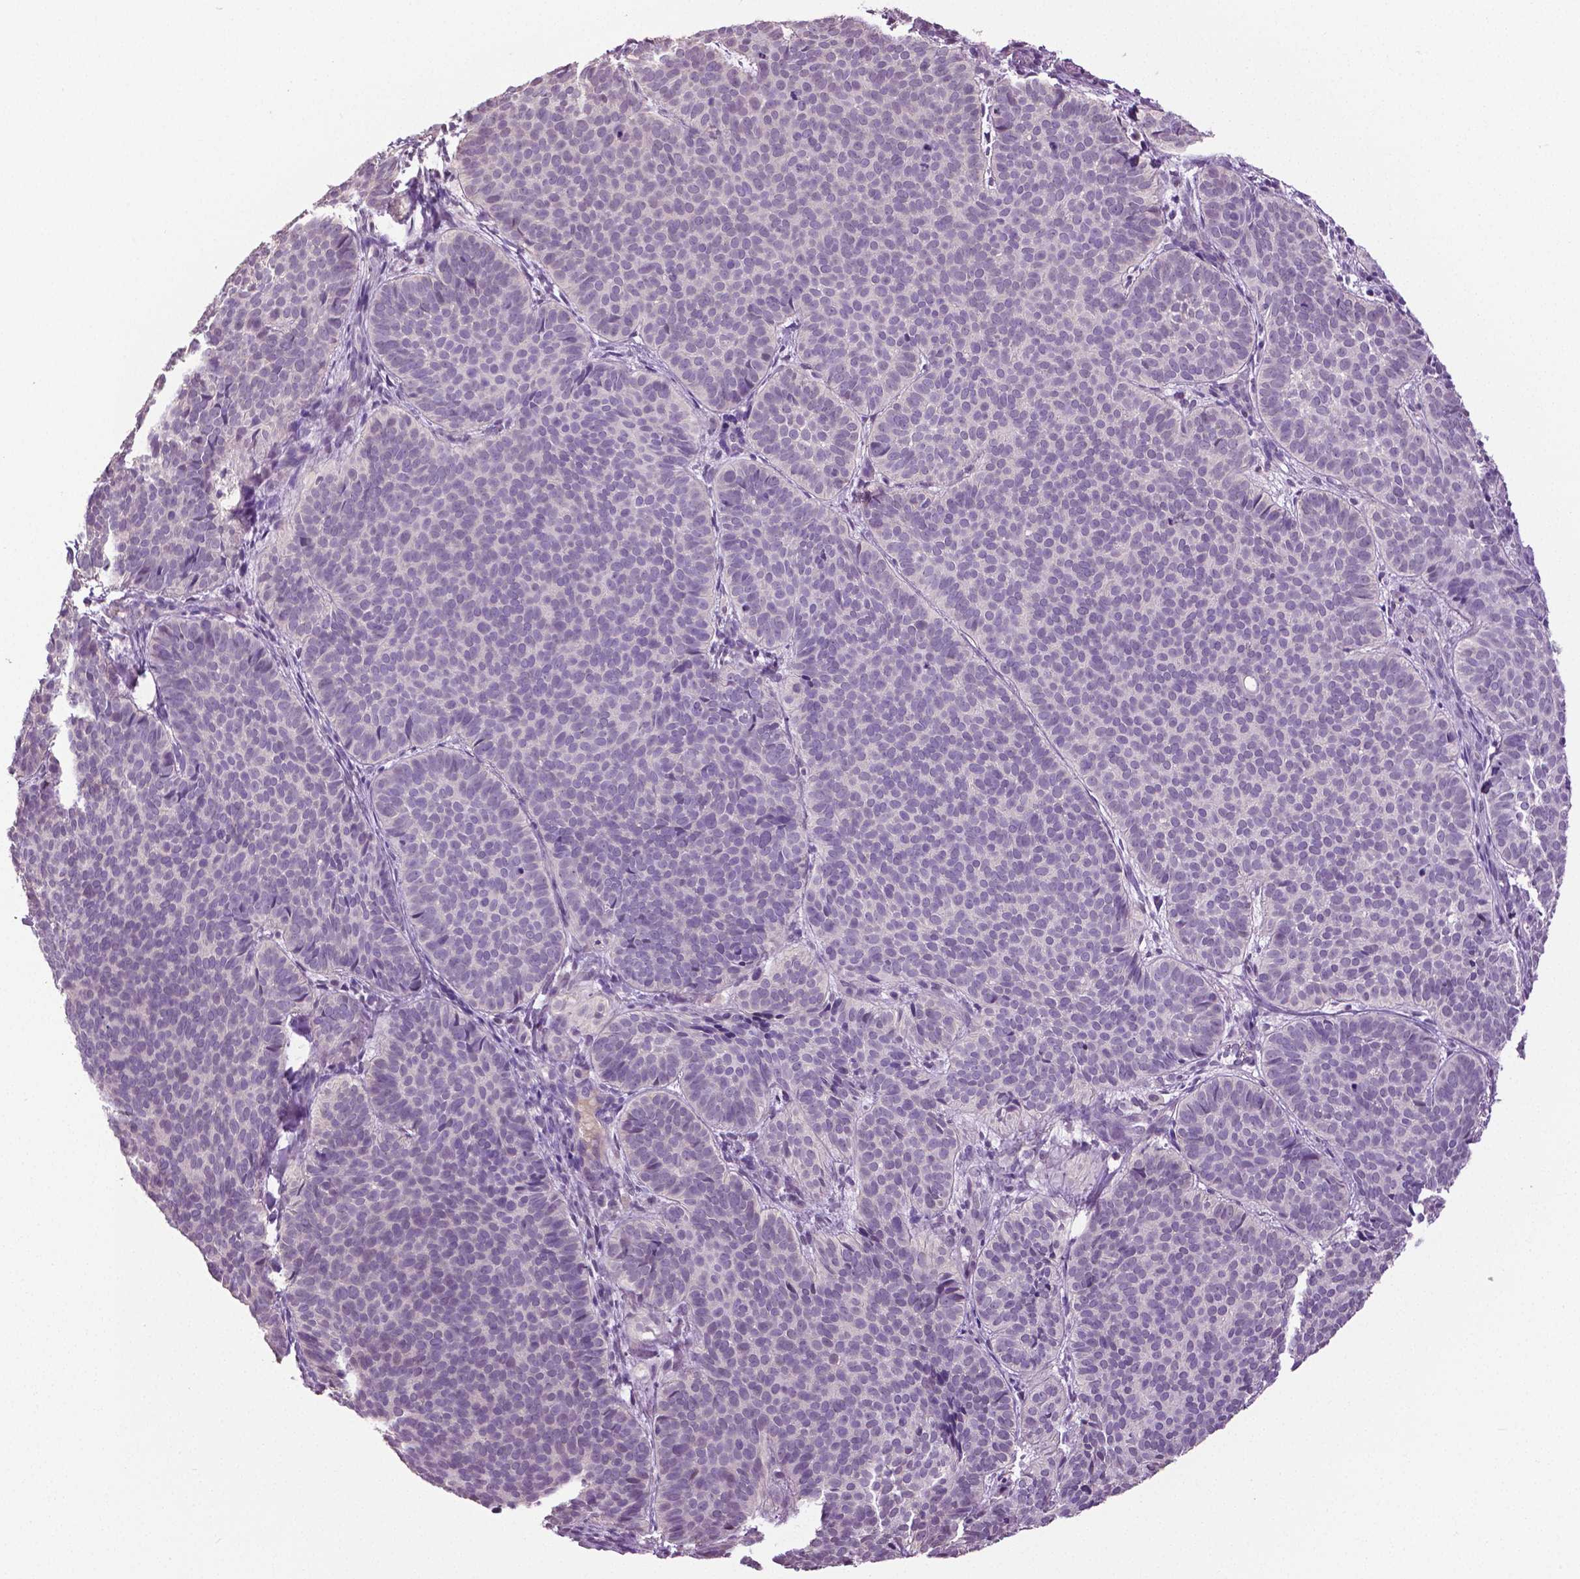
{"staining": {"intensity": "negative", "quantity": "none", "location": "none"}, "tissue": "skin cancer", "cell_type": "Tumor cells", "image_type": "cancer", "snomed": [{"axis": "morphology", "description": "Basal cell carcinoma"}, {"axis": "topography", "description": "Skin"}], "caption": "Photomicrograph shows no protein positivity in tumor cells of skin cancer tissue. (DAB (3,3'-diaminobenzidine) IHC visualized using brightfield microscopy, high magnification).", "gene": "PTPN5", "patient": {"sex": "male", "age": 57}}